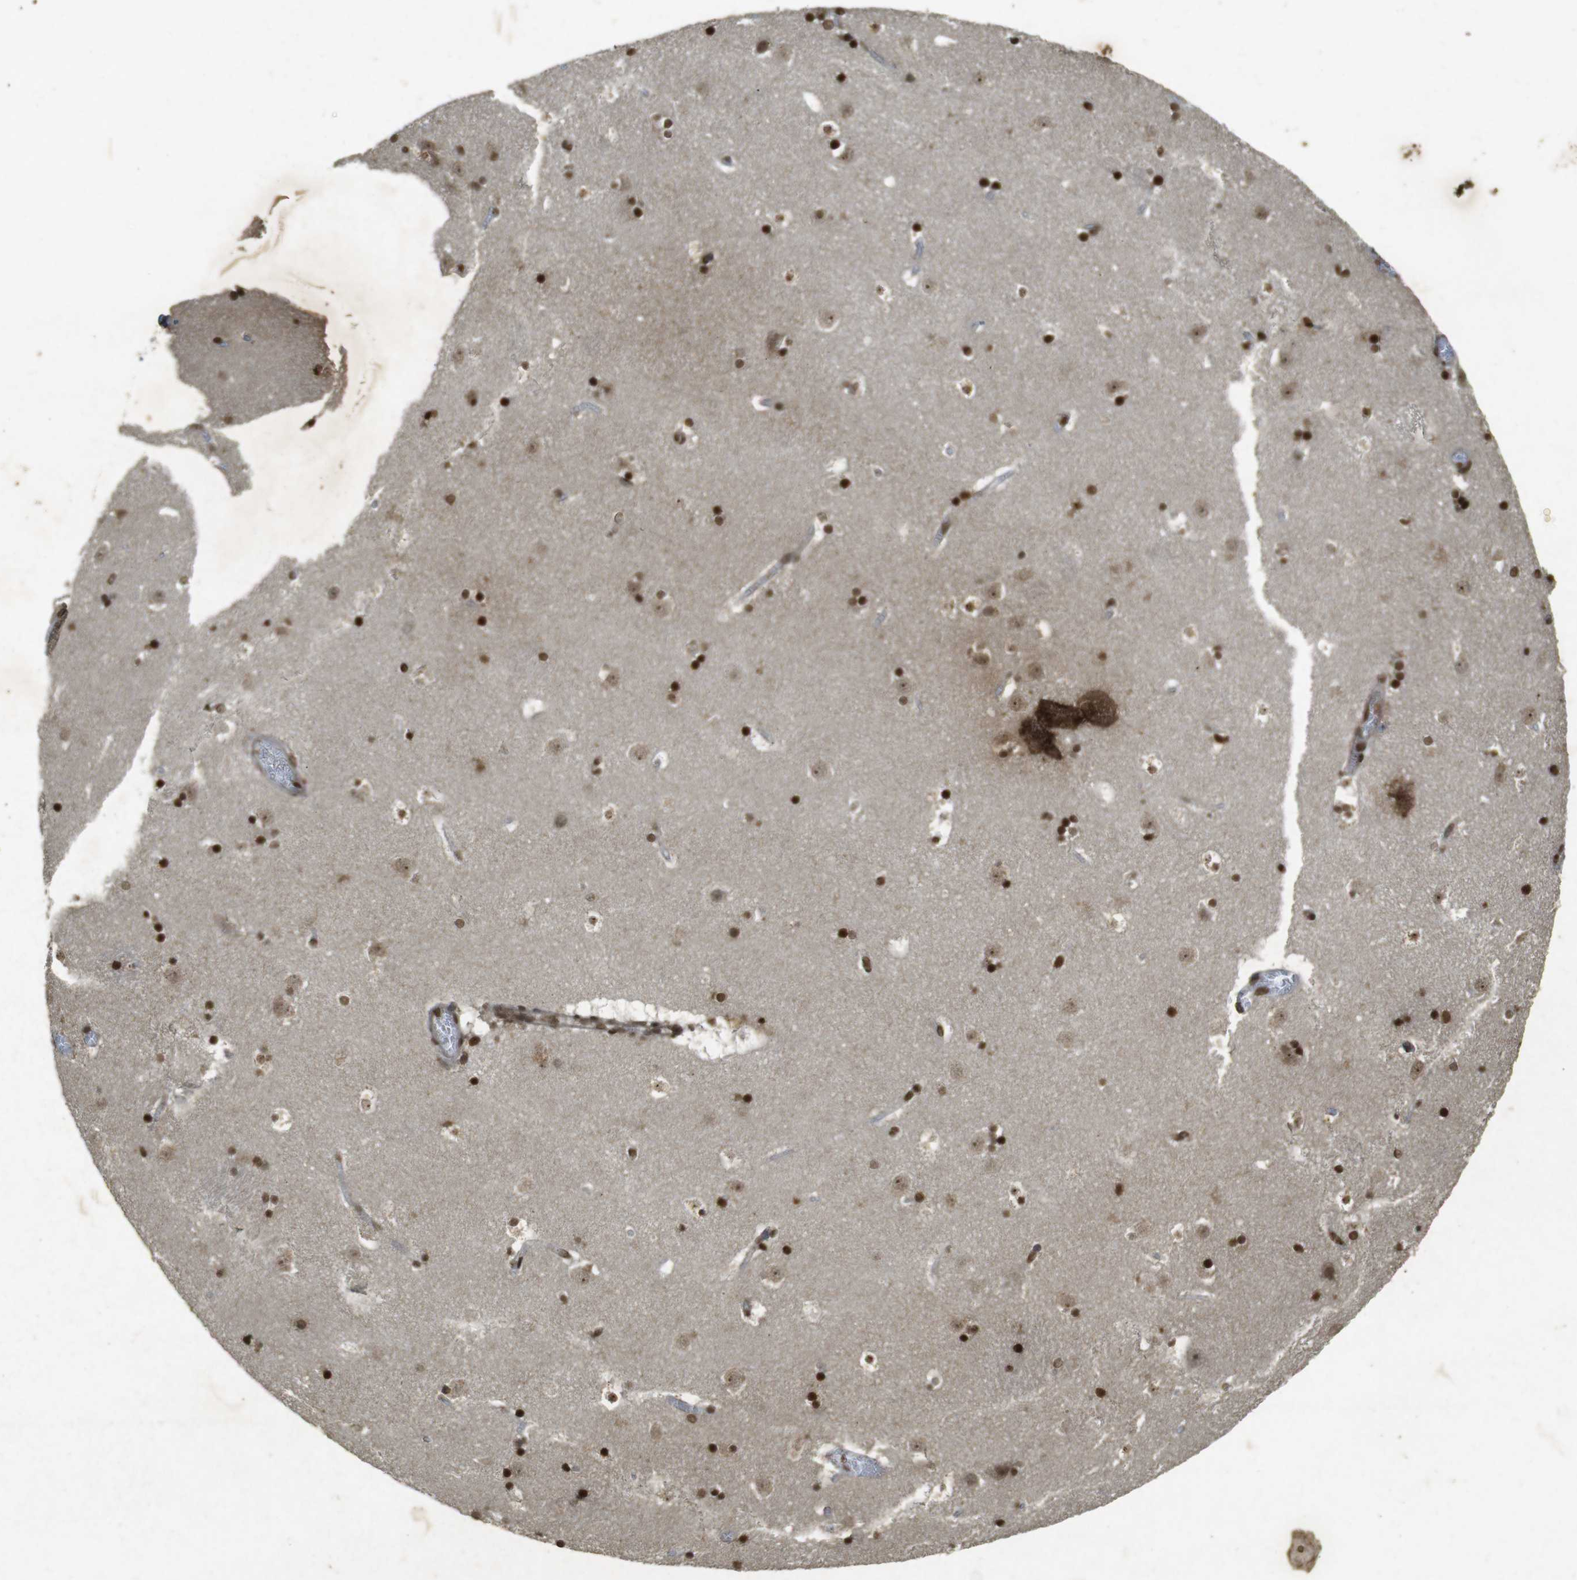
{"staining": {"intensity": "strong", "quantity": ">75%", "location": "nuclear"}, "tissue": "caudate", "cell_type": "Glial cells", "image_type": "normal", "snomed": [{"axis": "morphology", "description": "Normal tissue, NOS"}, {"axis": "topography", "description": "Lateral ventricle wall"}], "caption": "Immunohistochemical staining of benign caudate exhibits >75% levels of strong nuclear protein positivity in approximately >75% of glial cells. (Stains: DAB (3,3'-diaminobenzidine) in brown, nuclei in blue, Microscopy: brightfield microscopy at high magnification).", "gene": "ORC4", "patient": {"sex": "male", "age": 45}}